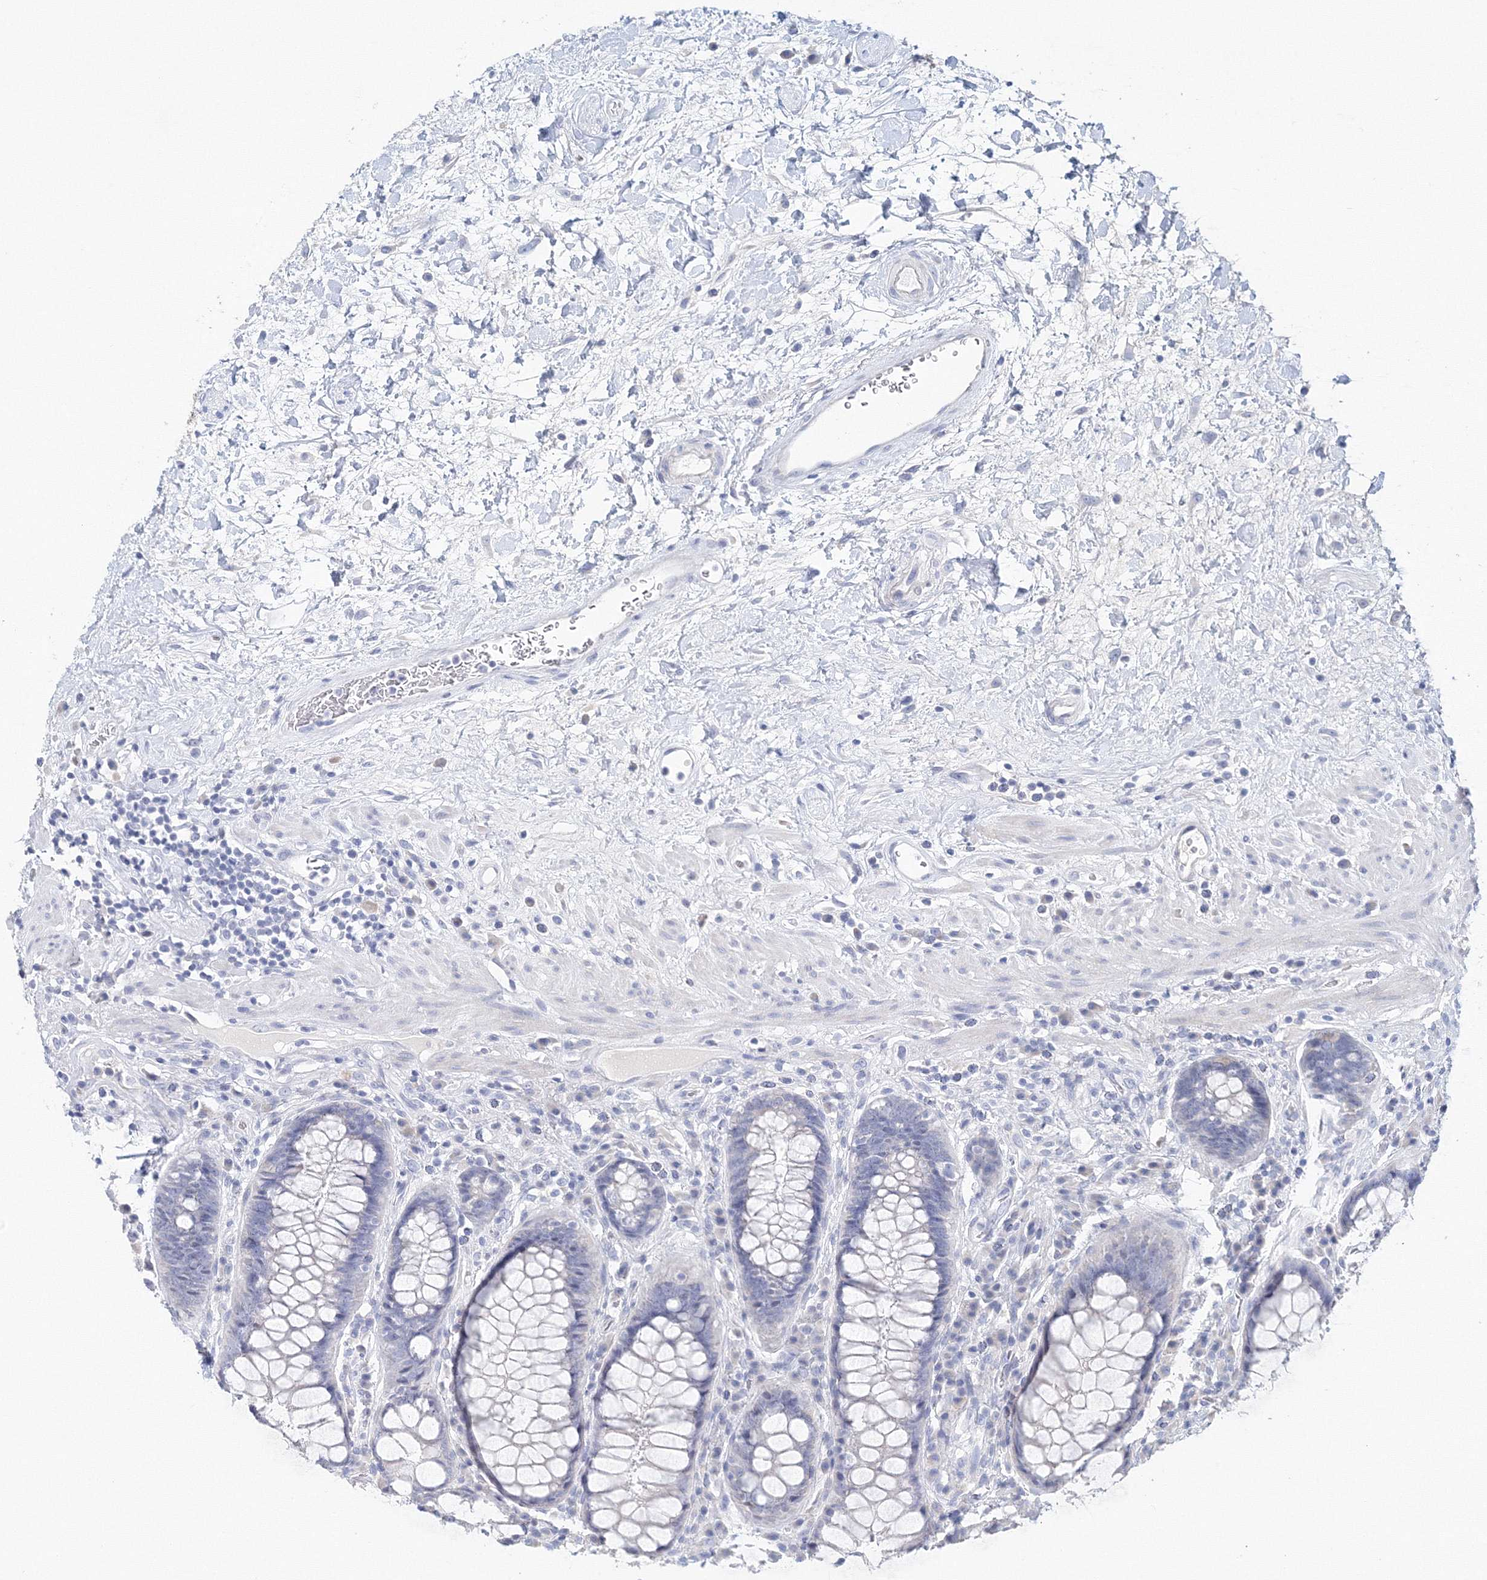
{"staining": {"intensity": "negative", "quantity": "none", "location": "none"}, "tissue": "rectum", "cell_type": "Glandular cells", "image_type": "normal", "snomed": [{"axis": "morphology", "description": "Normal tissue, NOS"}, {"axis": "topography", "description": "Rectum"}], "caption": "Protein analysis of unremarkable rectum displays no significant positivity in glandular cells. Brightfield microscopy of immunohistochemistry stained with DAB (brown) and hematoxylin (blue), captured at high magnification.", "gene": "LRRIQ4", "patient": {"sex": "male", "age": 64}}